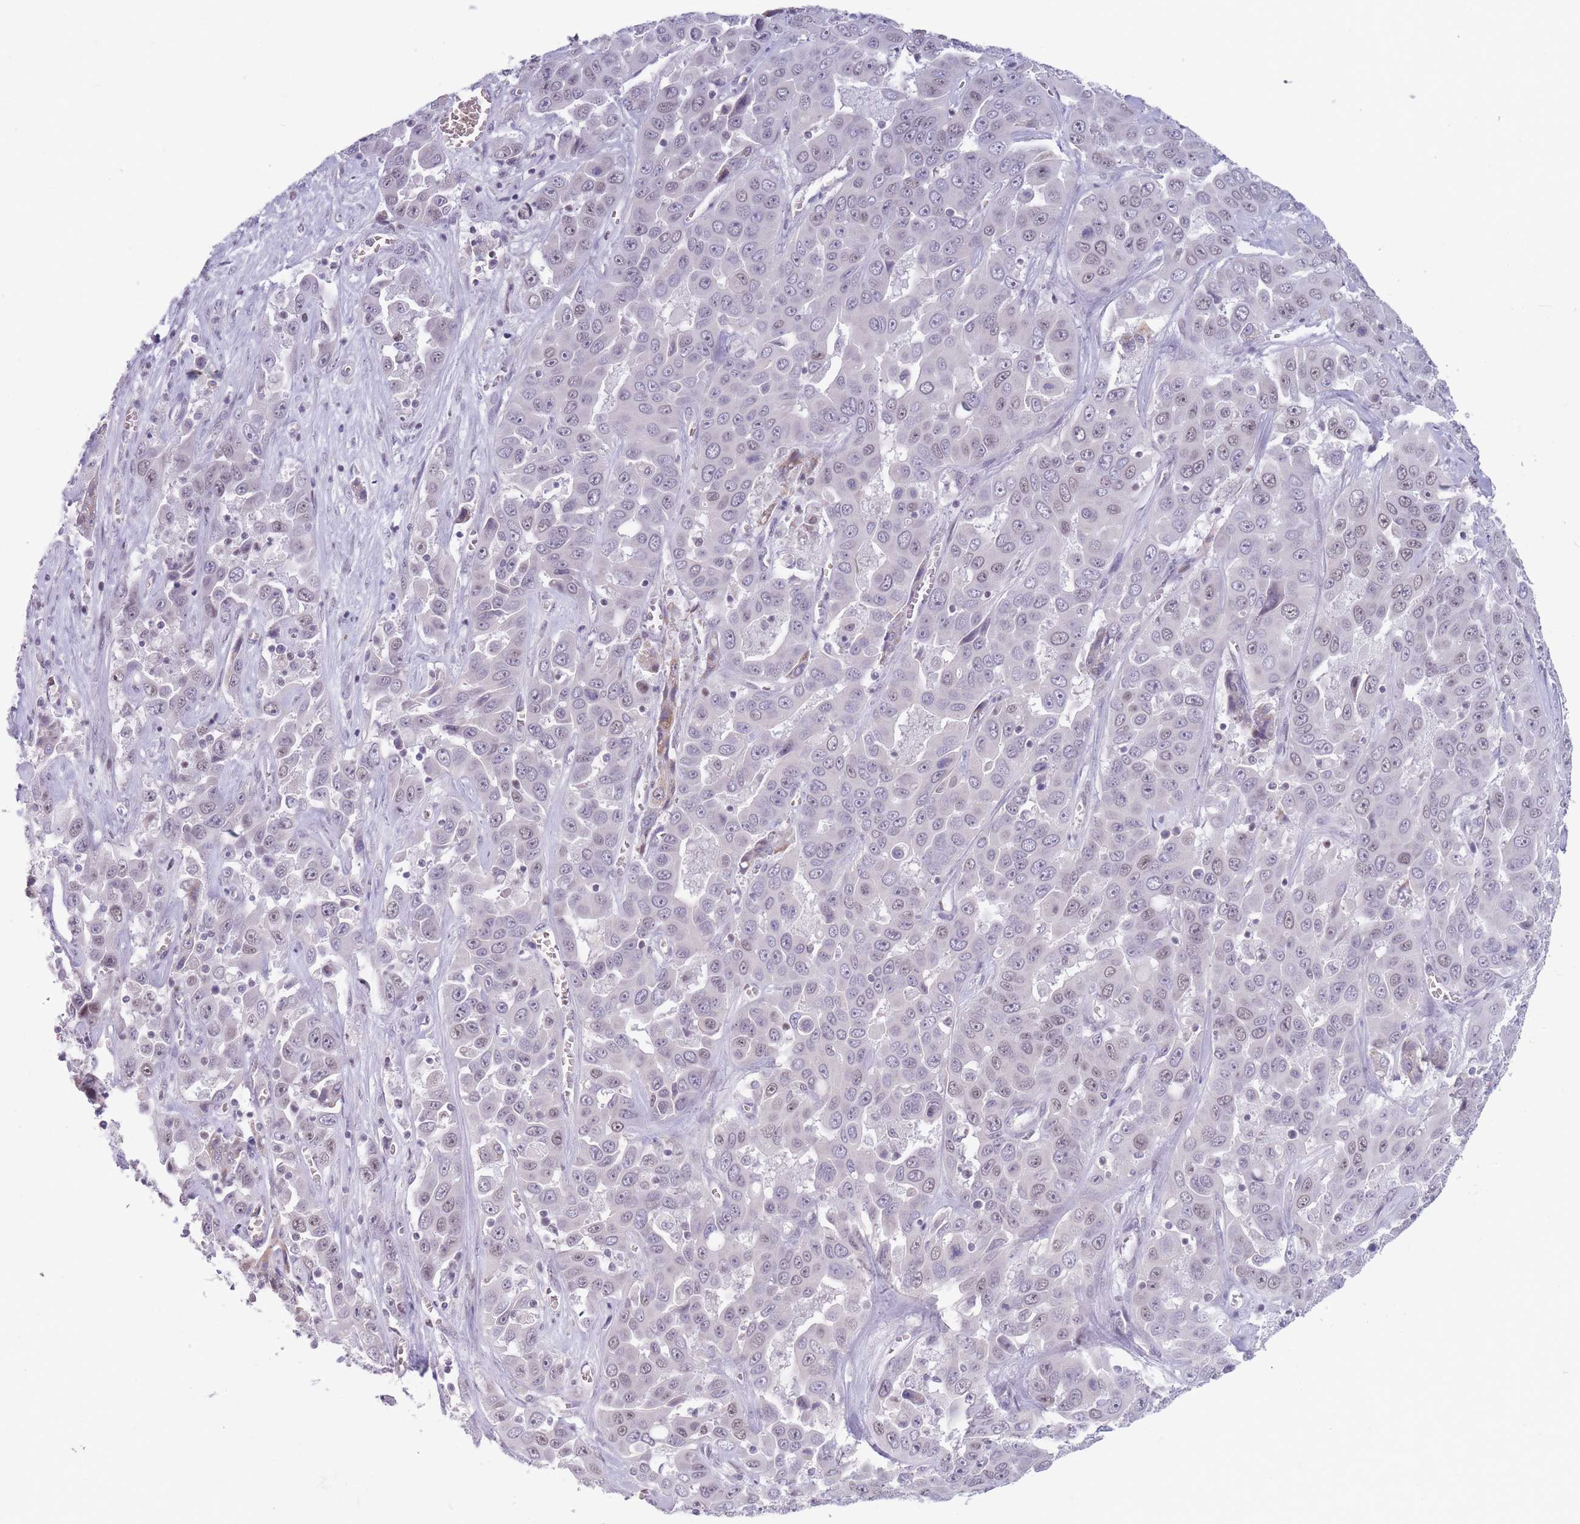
{"staining": {"intensity": "moderate", "quantity": "<25%", "location": "cytoplasmic/membranous"}, "tissue": "liver cancer", "cell_type": "Tumor cells", "image_type": "cancer", "snomed": [{"axis": "morphology", "description": "Cholangiocarcinoma"}, {"axis": "topography", "description": "Liver"}], "caption": "Tumor cells show moderate cytoplasmic/membranous staining in about <25% of cells in liver cholangiocarcinoma.", "gene": "ARID3B", "patient": {"sex": "female", "age": 52}}